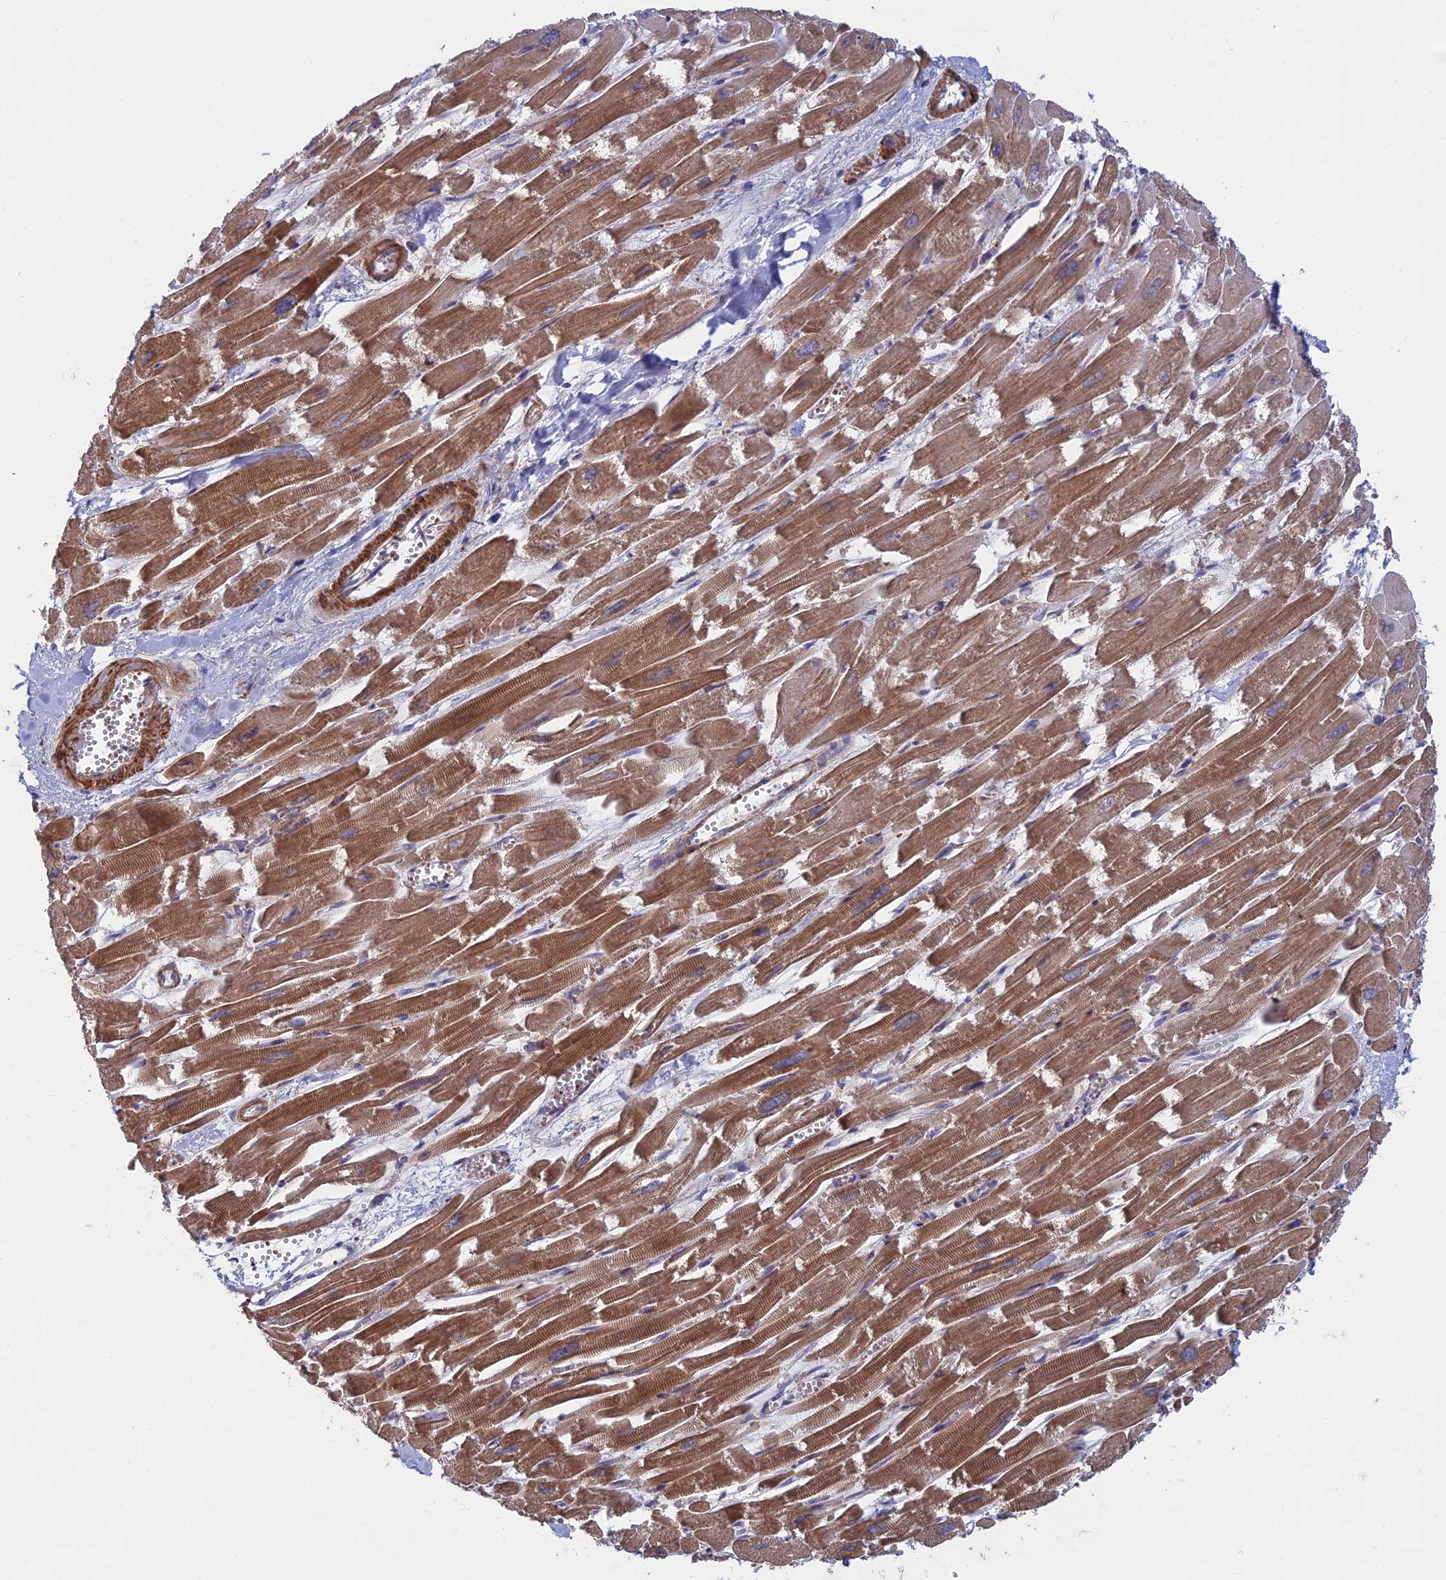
{"staining": {"intensity": "strong", "quantity": ">75%", "location": "cytoplasmic/membranous"}, "tissue": "heart muscle", "cell_type": "Cardiomyocytes", "image_type": "normal", "snomed": [{"axis": "morphology", "description": "Normal tissue, NOS"}, {"axis": "topography", "description": "Heart"}], "caption": "This image shows IHC staining of benign heart muscle, with high strong cytoplasmic/membranous expression in about >75% of cardiomyocytes.", "gene": "DNM1L", "patient": {"sex": "male", "age": 54}}